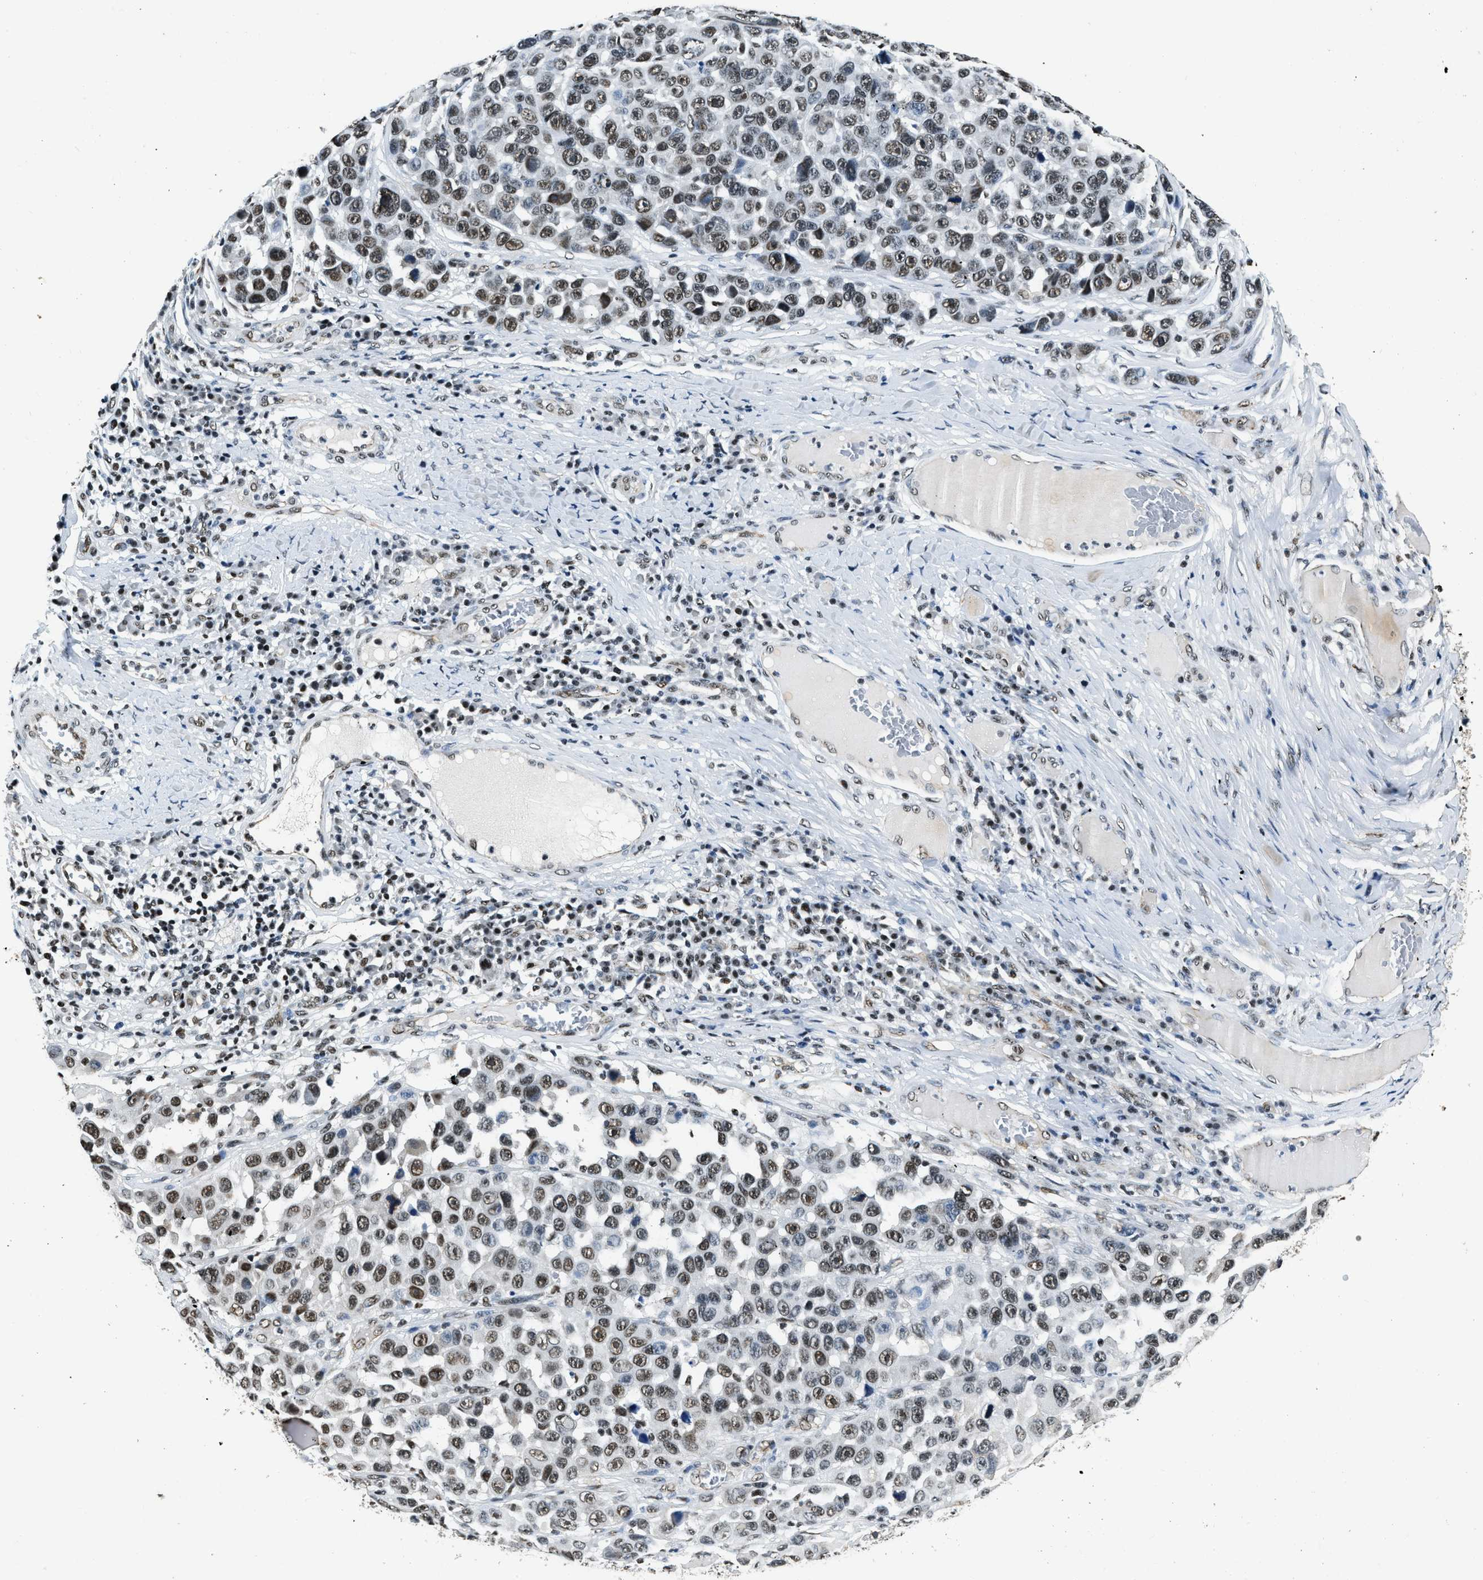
{"staining": {"intensity": "weak", "quantity": ">75%", "location": "nuclear"}, "tissue": "melanoma", "cell_type": "Tumor cells", "image_type": "cancer", "snomed": [{"axis": "morphology", "description": "Malignant melanoma, NOS"}, {"axis": "topography", "description": "Skin"}], "caption": "Malignant melanoma stained for a protein shows weak nuclear positivity in tumor cells.", "gene": "CCNE1", "patient": {"sex": "male", "age": 53}}